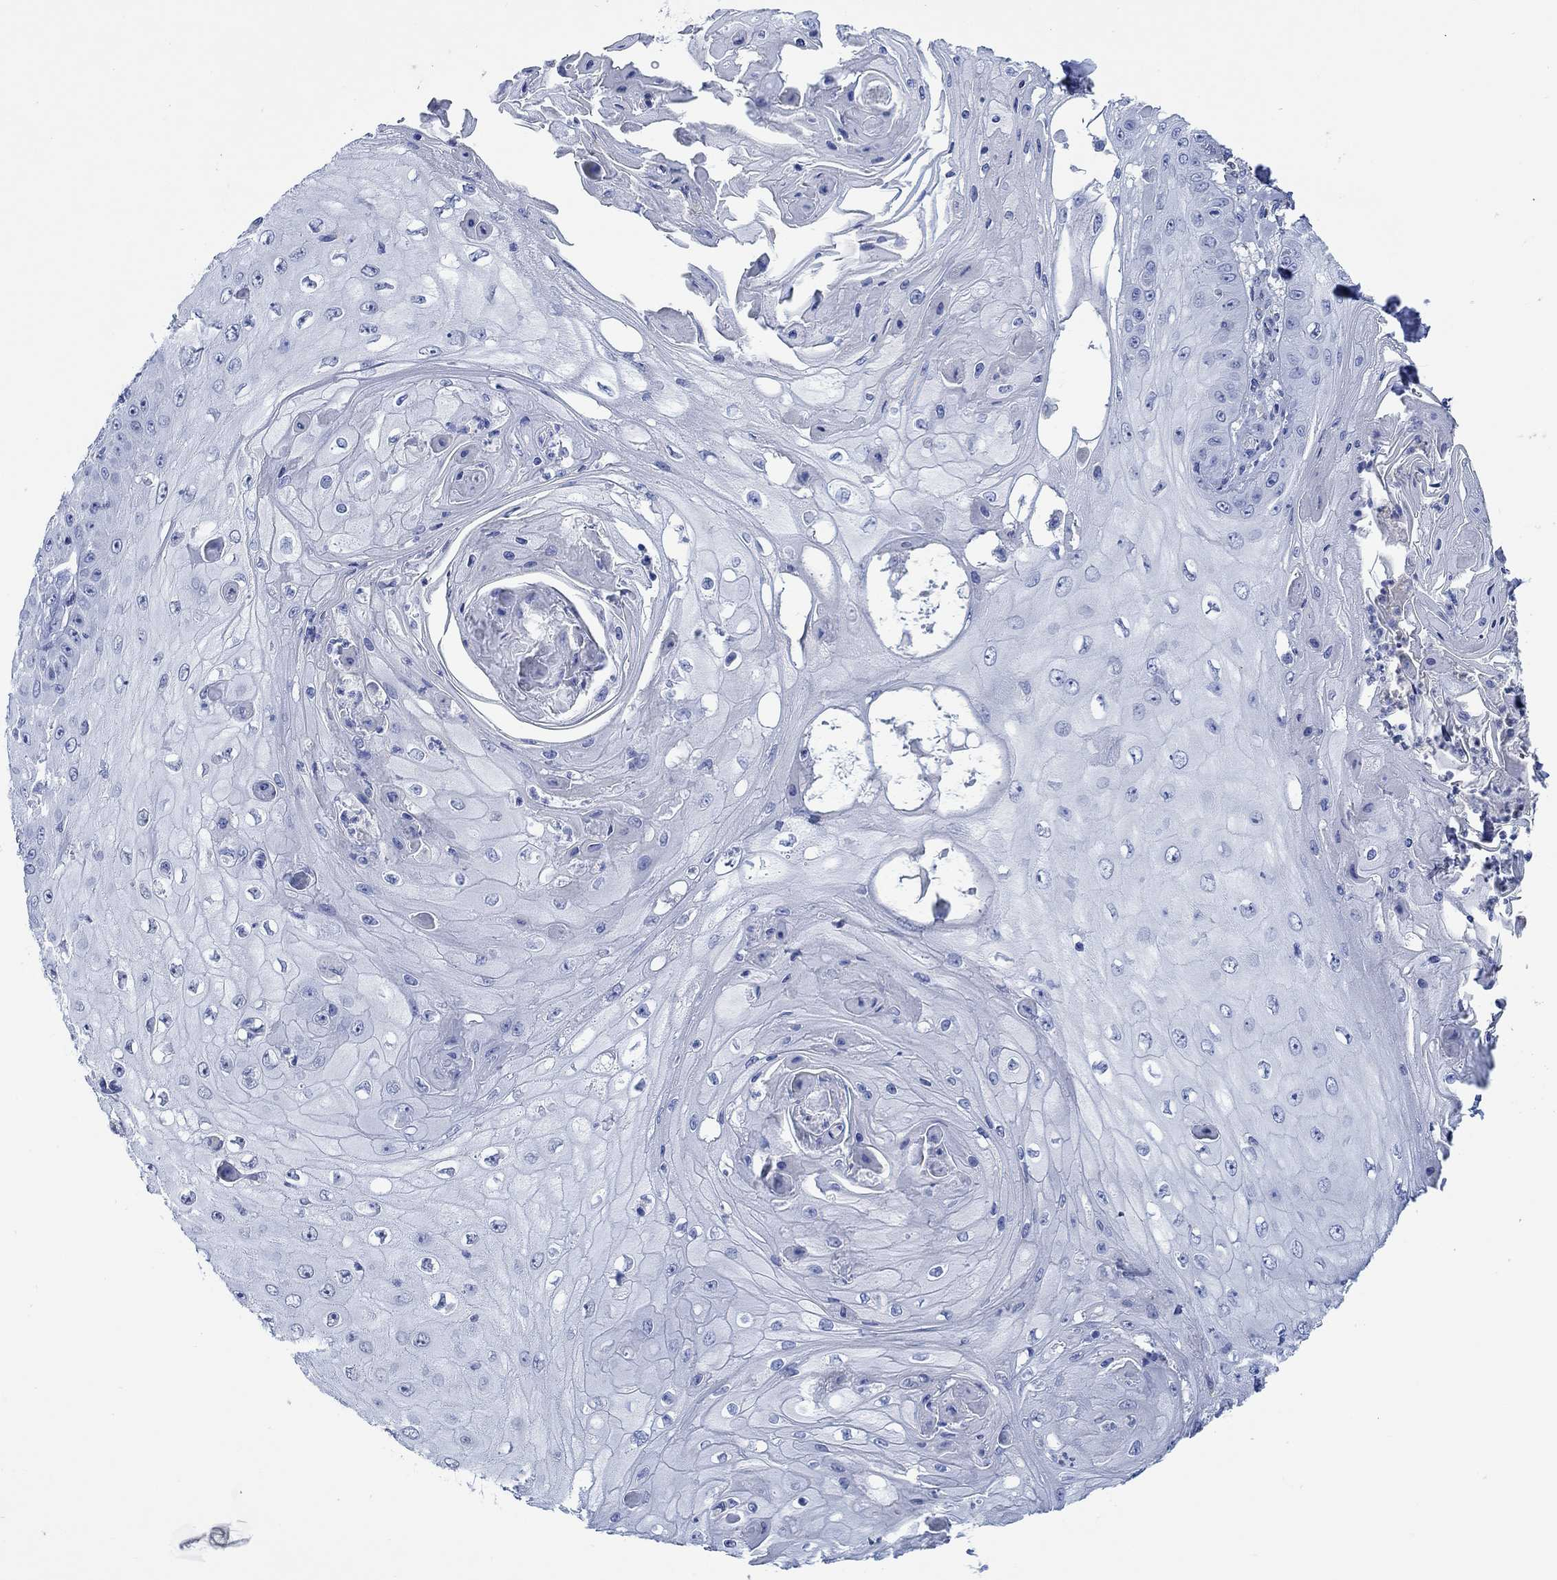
{"staining": {"intensity": "negative", "quantity": "none", "location": "none"}, "tissue": "skin cancer", "cell_type": "Tumor cells", "image_type": "cancer", "snomed": [{"axis": "morphology", "description": "Squamous cell carcinoma, NOS"}, {"axis": "topography", "description": "Skin"}], "caption": "Tumor cells are negative for protein expression in human skin cancer.", "gene": "PPP1R17", "patient": {"sex": "male", "age": 70}}